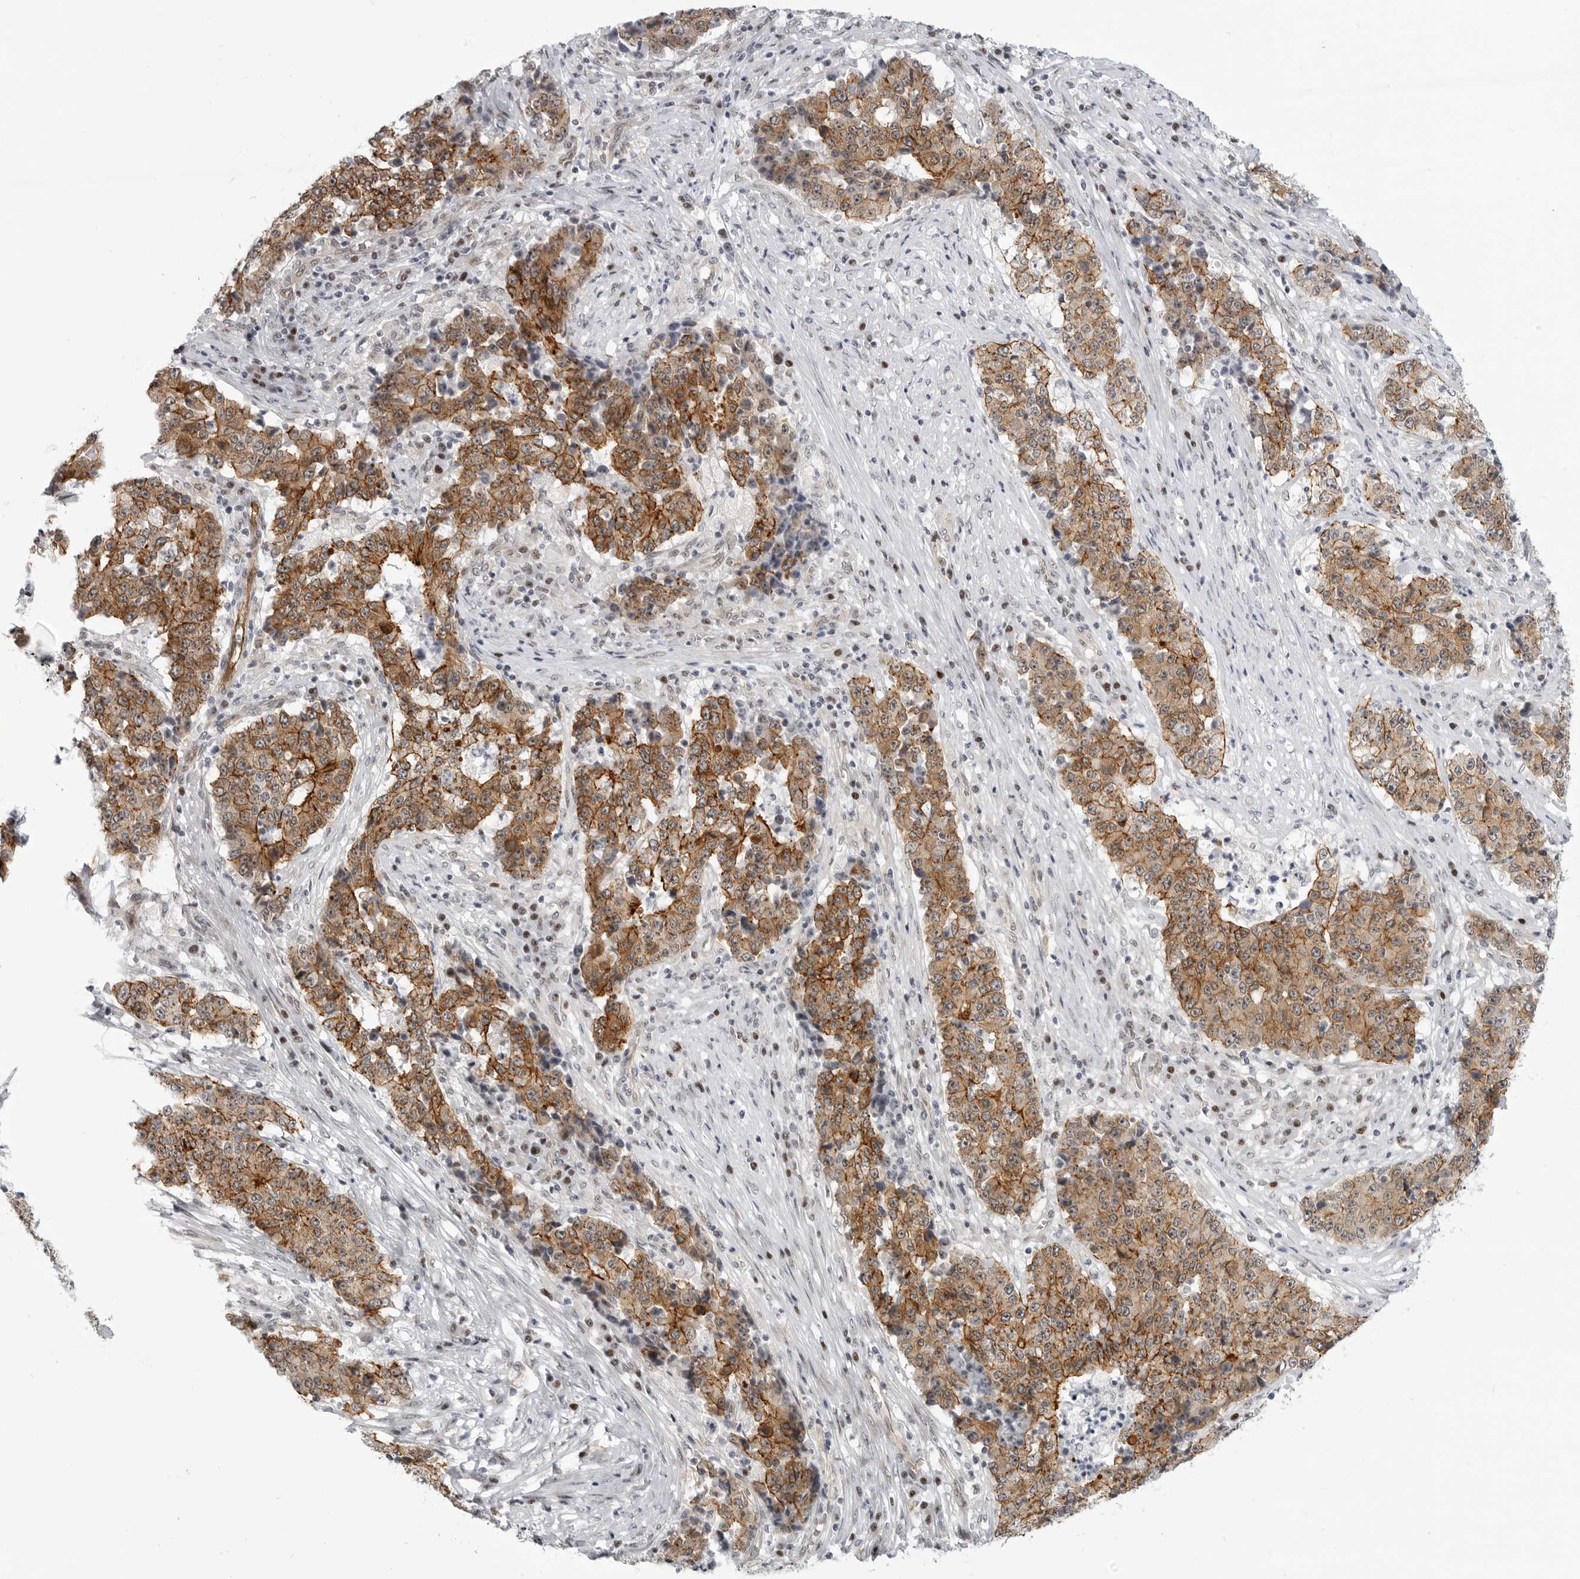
{"staining": {"intensity": "moderate", "quantity": ">75%", "location": "cytoplasmic/membranous"}, "tissue": "stomach cancer", "cell_type": "Tumor cells", "image_type": "cancer", "snomed": [{"axis": "morphology", "description": "Adenocarcinoma, NOS"}, {"axis": "topography", "description": "Stomach"}], "caption": "A brown stain highlights moderate cytoplasmic/membranous expression of a protein in human stomach cancer tumor cells. Nuclei are stained in blue.", "gene": "CEP295NL", "patient": {"sex": "male", "age": 59}}